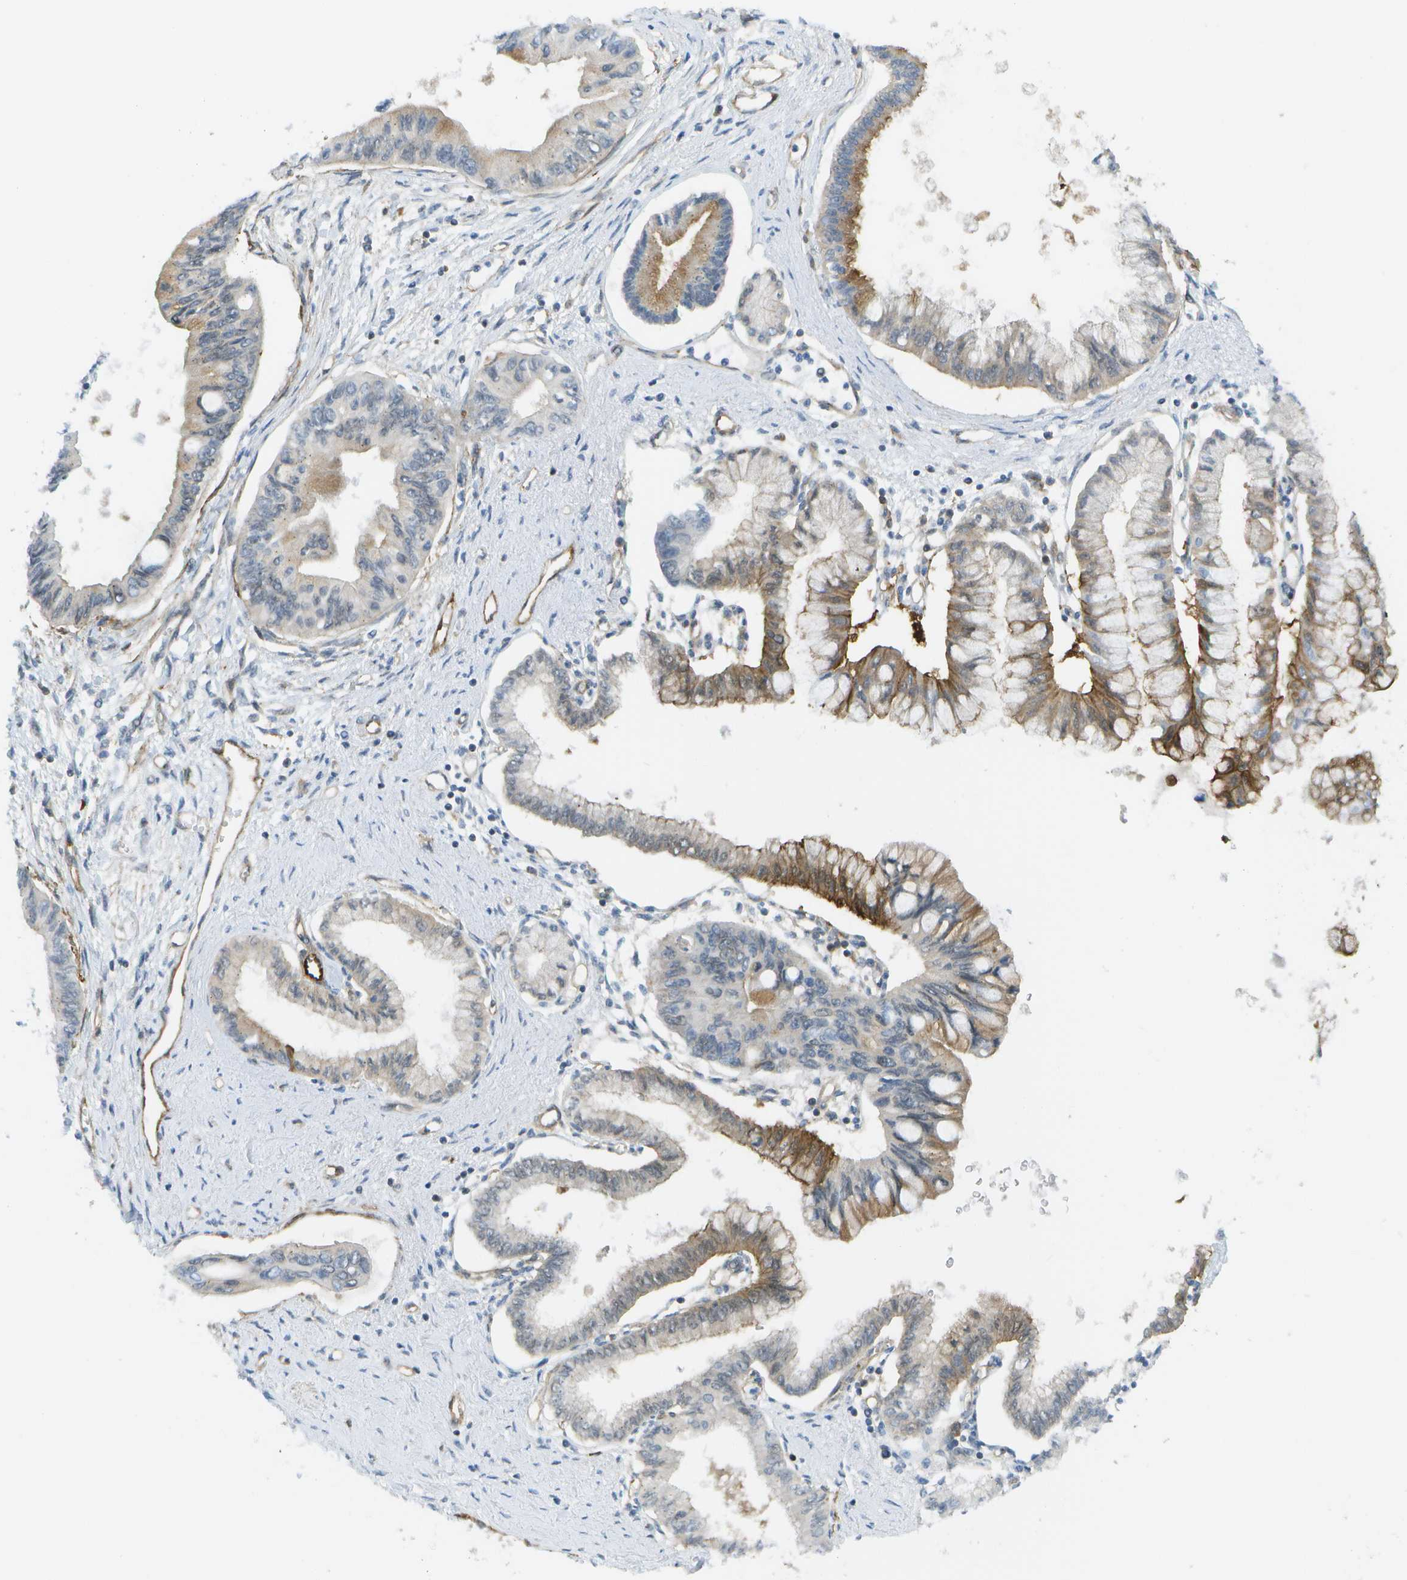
{"staining": {"intensity": "moderate", "quantity": "25%-75%", "location": "cytoplasmic/membranous"}, "tissue": "pancreatic cancer", "cell_type": "Tumor cells", "image_type": "cancer", "snomed": [{"axis": "morphology", "description": "Adenocarcinoma, NOS"}, {"axis": "topography", "description": "Pancreas"}], "caption": "Immunohistochemistry photomicrograph of neoplastic tissue: adenocarcinoma (pancreatic) stained using immunohistochemistry (IHC) exhibits medium levels of moderate protein expression localized specifically in the cytoplasmic/membranous of tumor cells, appearing as a cytoplasmic/membranous brown color.", "gene": "KIAA0040", "patient": {"sex": "female", "age": 77}}